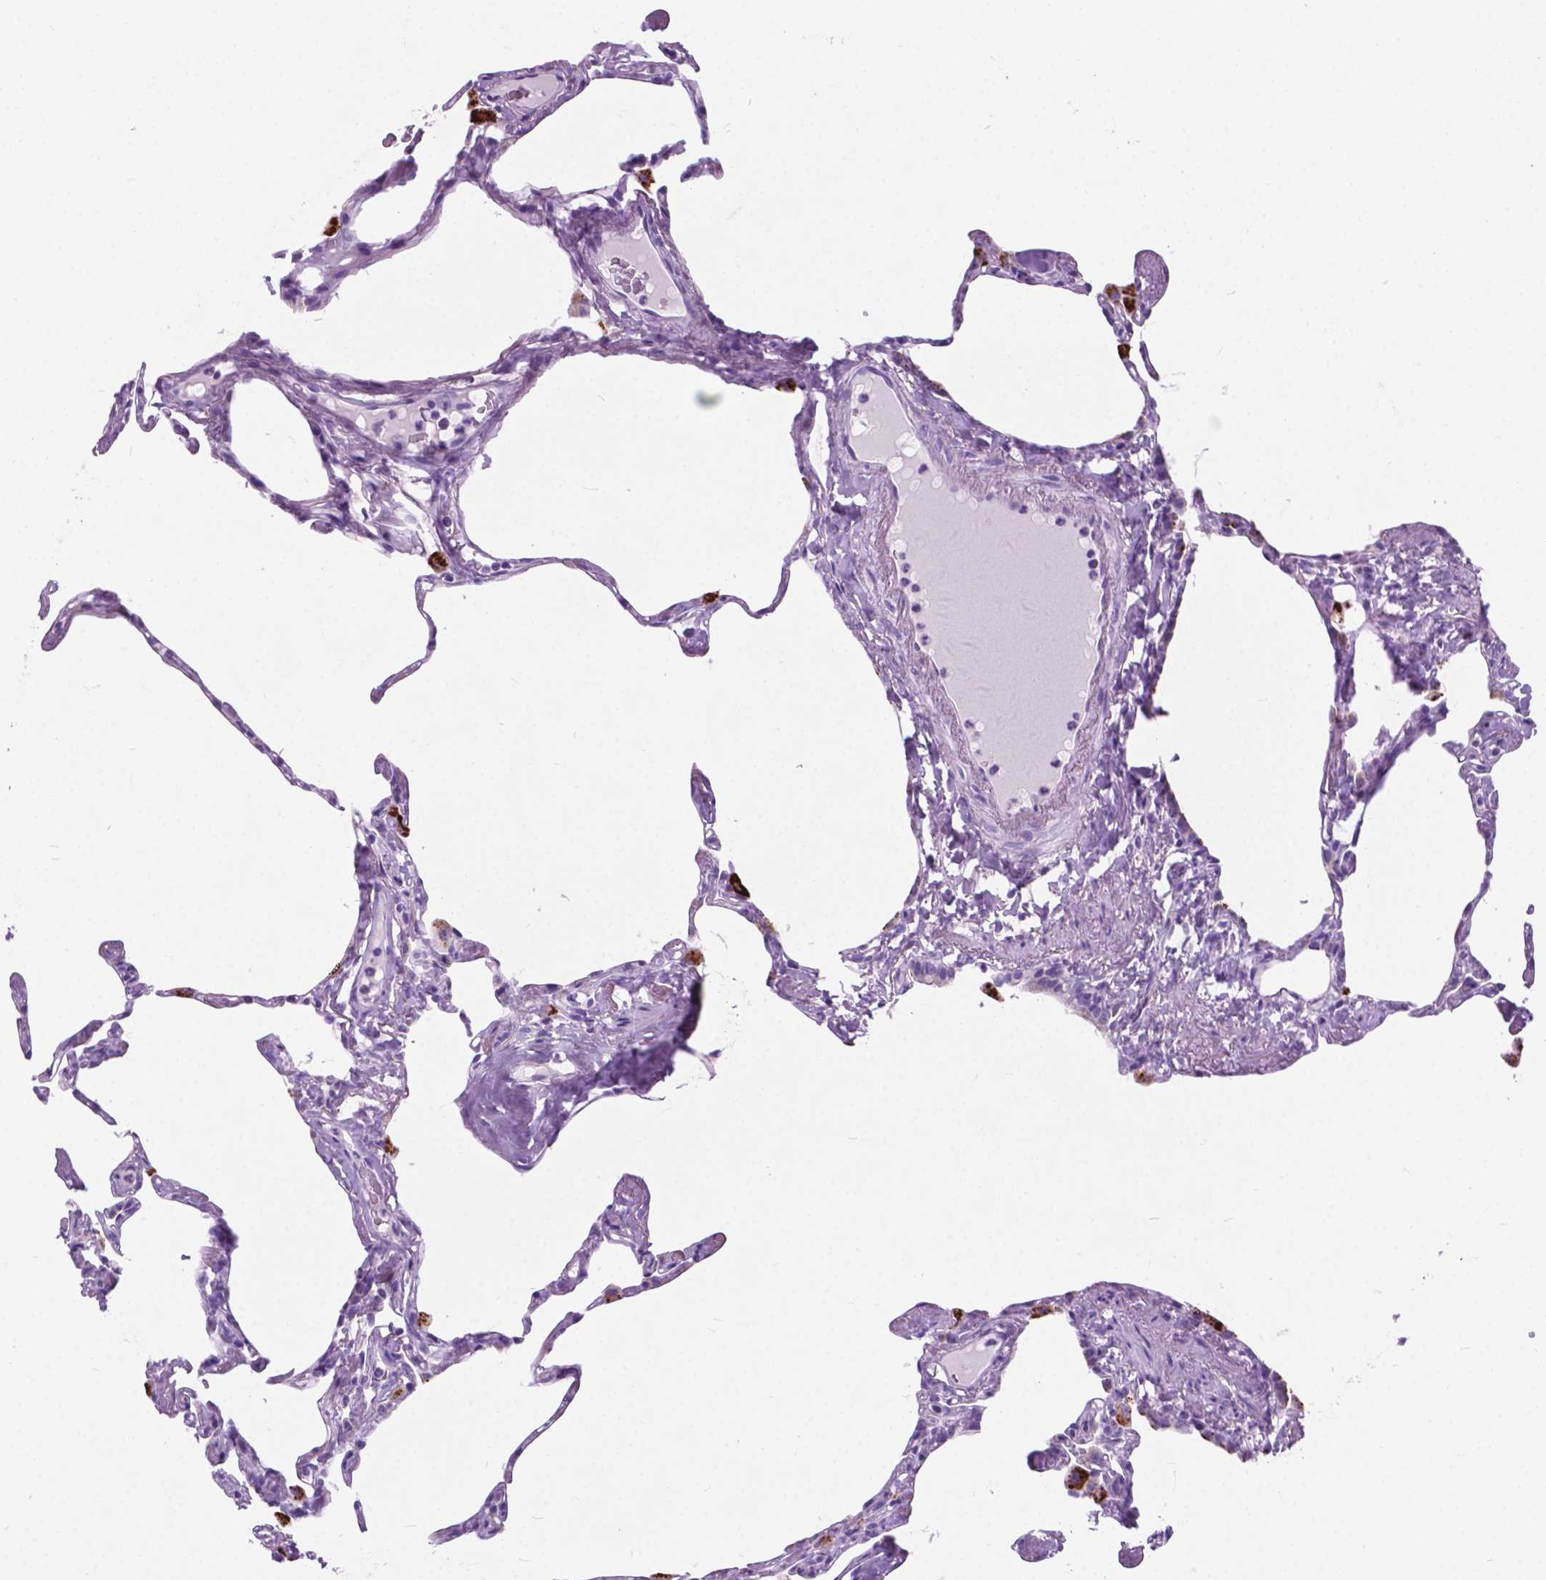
{"staining": {"intensity": "negative", "quantity": "none", "location": "none"}, "tissue": "lung", "cell_type": "Alveolar cells", "image_type": "normal", "snomed": [{"axis": "morphology", "description": "Normal tissue, NOS"}, {"axis": "topography", "description": "Lung"}], "caption": "A high-resolution histopathology image shows IHC staining of normal lung, which shows no significant expression in alveolar cells.", "gene": "ARMS2", "patient": {"sex": "male", "age": 65}}